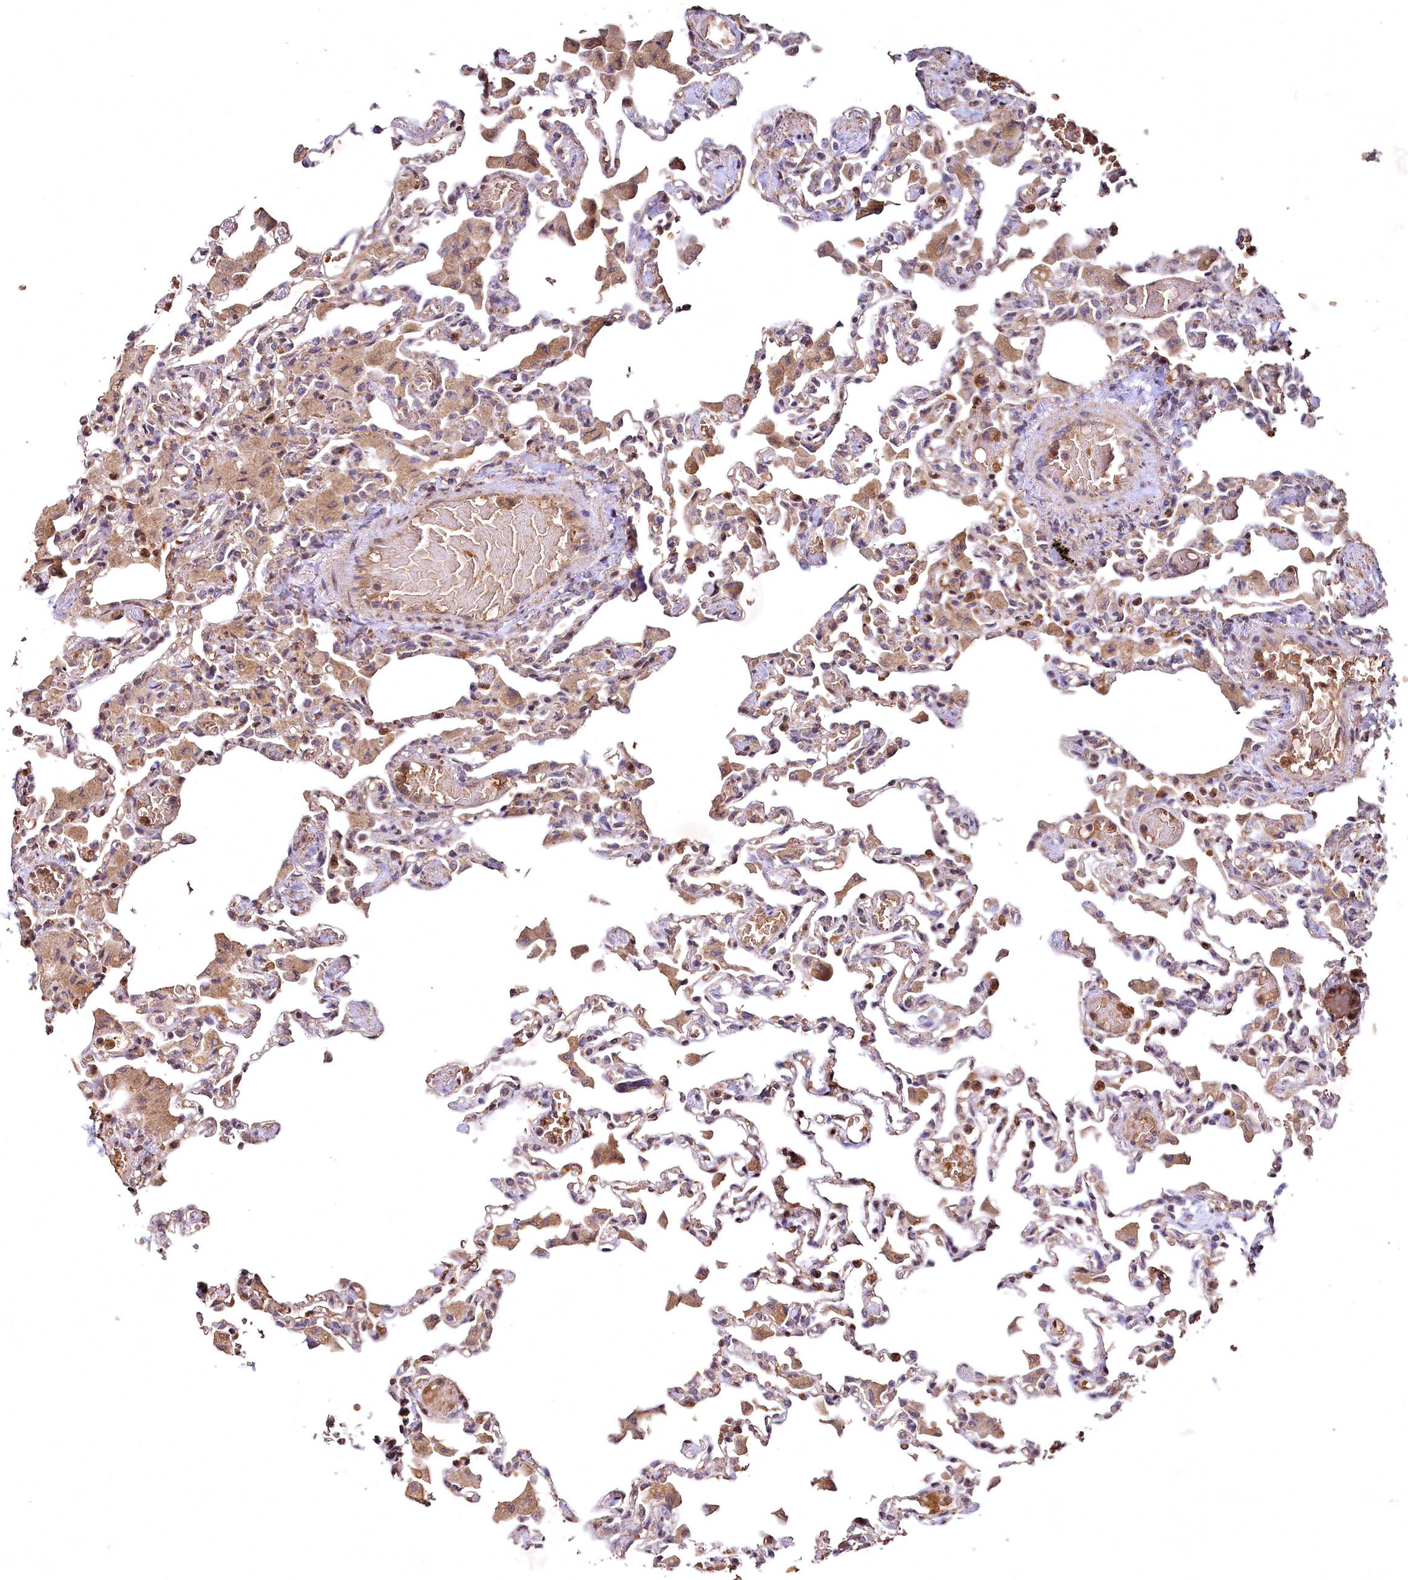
{"staining": {"intensity": "weak", "quantity": "25%-75%", "location": "cytoplasmic/membranous"}, "tissue": "lung", "cell_type": "Alveolar cells", "image_type": "normal", "snomed": [{"axis": "morphology", "description": "Normal tissue, NOS"}, {"axis": "topography", "description": "Bronchus"}, {"axis": "topography", "description": "Lung"}], "caption": "An image of lung stained for a protein reveals weak cytoplasmic/membranous brown staining in alveolar cells. (IHC, brightfield microscopy, high magnification).", "gene": "SPTA1", "patient": {"sex": "female", "age": 49}}